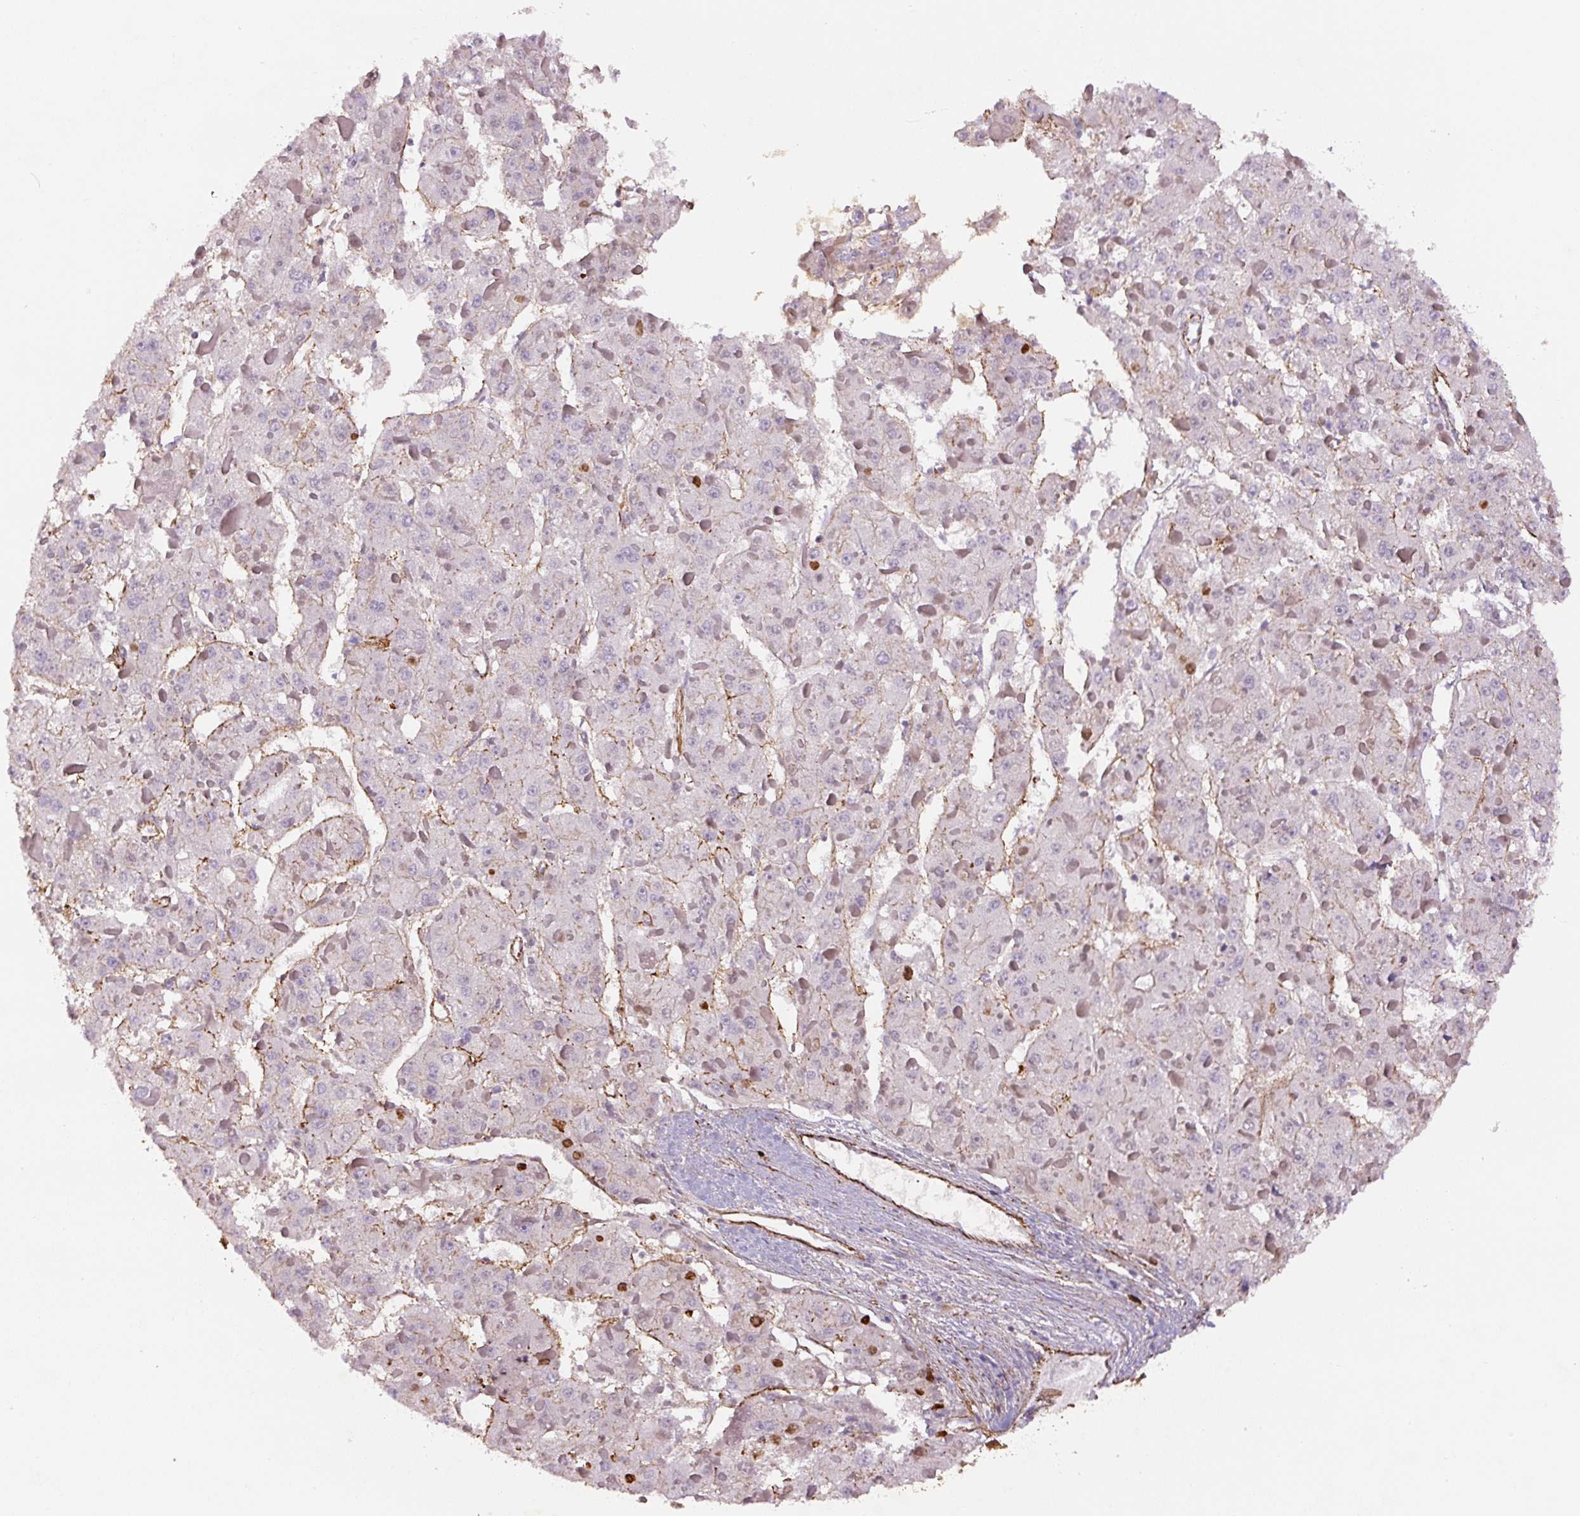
{"staining": {"intensity": "moderate", "quantity": "25%-75%", "location": "cytoplasmic/membranous"}, "tissue": "liver cancer", "cell_type": "Tumor cells", "image_type": "cancer", "snomed": [{"axis": "morphology", "description": "Carcinoma, Hepatocellular, NOS"}, {"axis": "topography", "description": "Liver"}], "caption": "Immunohistochemistry (IHC) staining of liver hepatocellular carcinoma, which shows medium levels of moderate cytoplasmic/membranous positivity in about 25%-75% of tumor cells indicating moderate cytoplasmic/membranous protein positivity. The staining was performed using DAB (3,3'-diaminobenzidine) (brown) for protein detection and nuclei were counterstained in hematoxylin (blue).", "gene": "CCNI2", "patient": {"sex": "female", "age": 73}}